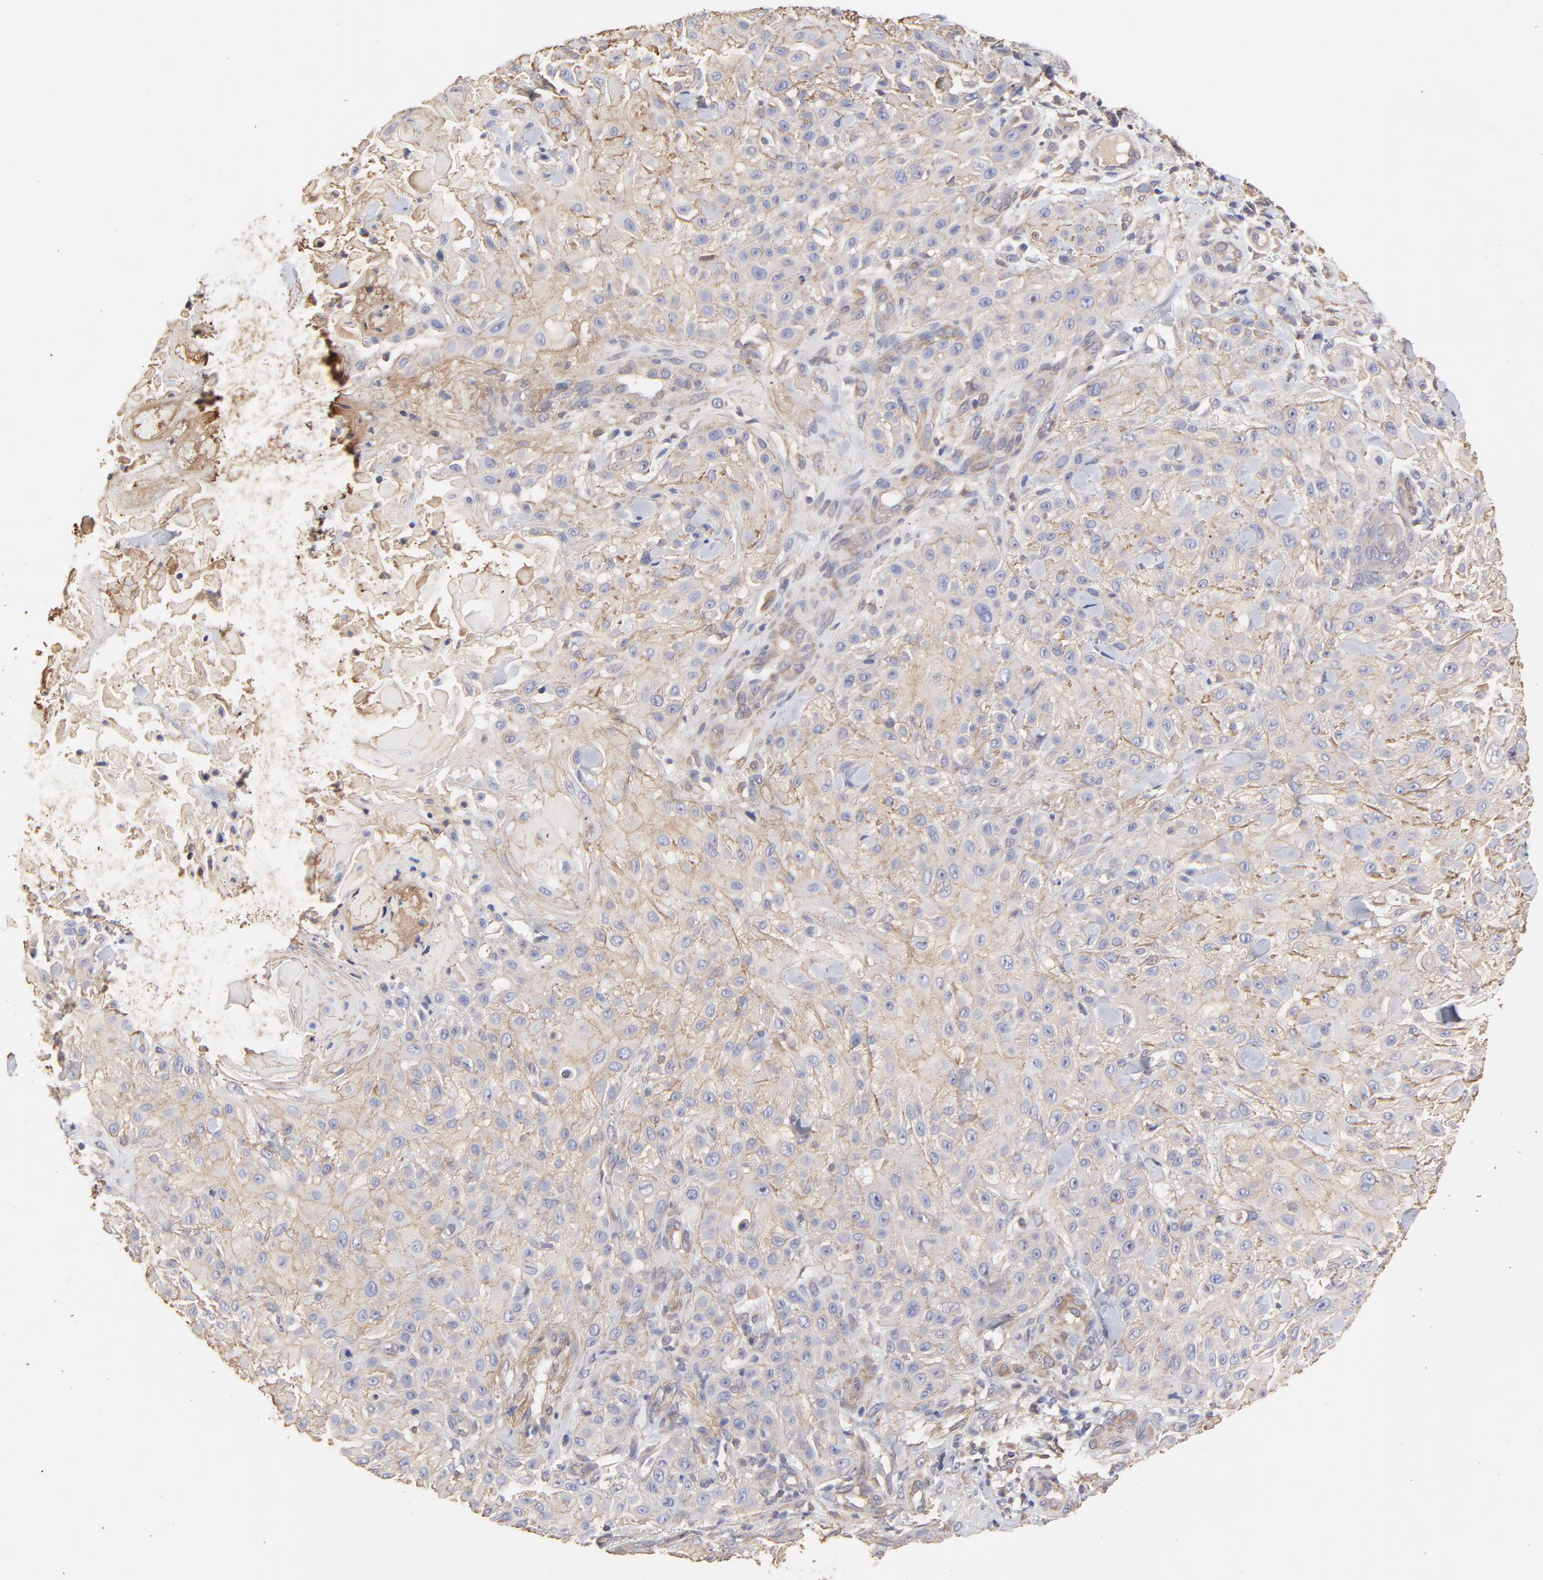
{"staining": {"intensity": "weak", "quantity": ">75%", "location": "cytoplasmic/membranous"}, "tissue": "skin cancer", "cell_type": "Tumor cells", "image_type": "cancer", "snomed": [{"axis": "morphology", "description": "Squamous cell carcinoma, NOS"}, {"axis": "topography", "description": "Skin"}], "caption": "Immunohistochemistry histopathology image of human skin cancer (squamous cell carcinoma) stained for a protein (brown), which reveals low levels of weak cytoplasmic/membranous staining in about >75% of tumor cells.", "gene": "LRCH2", "patient": {"sex": "female", "age": 42}}